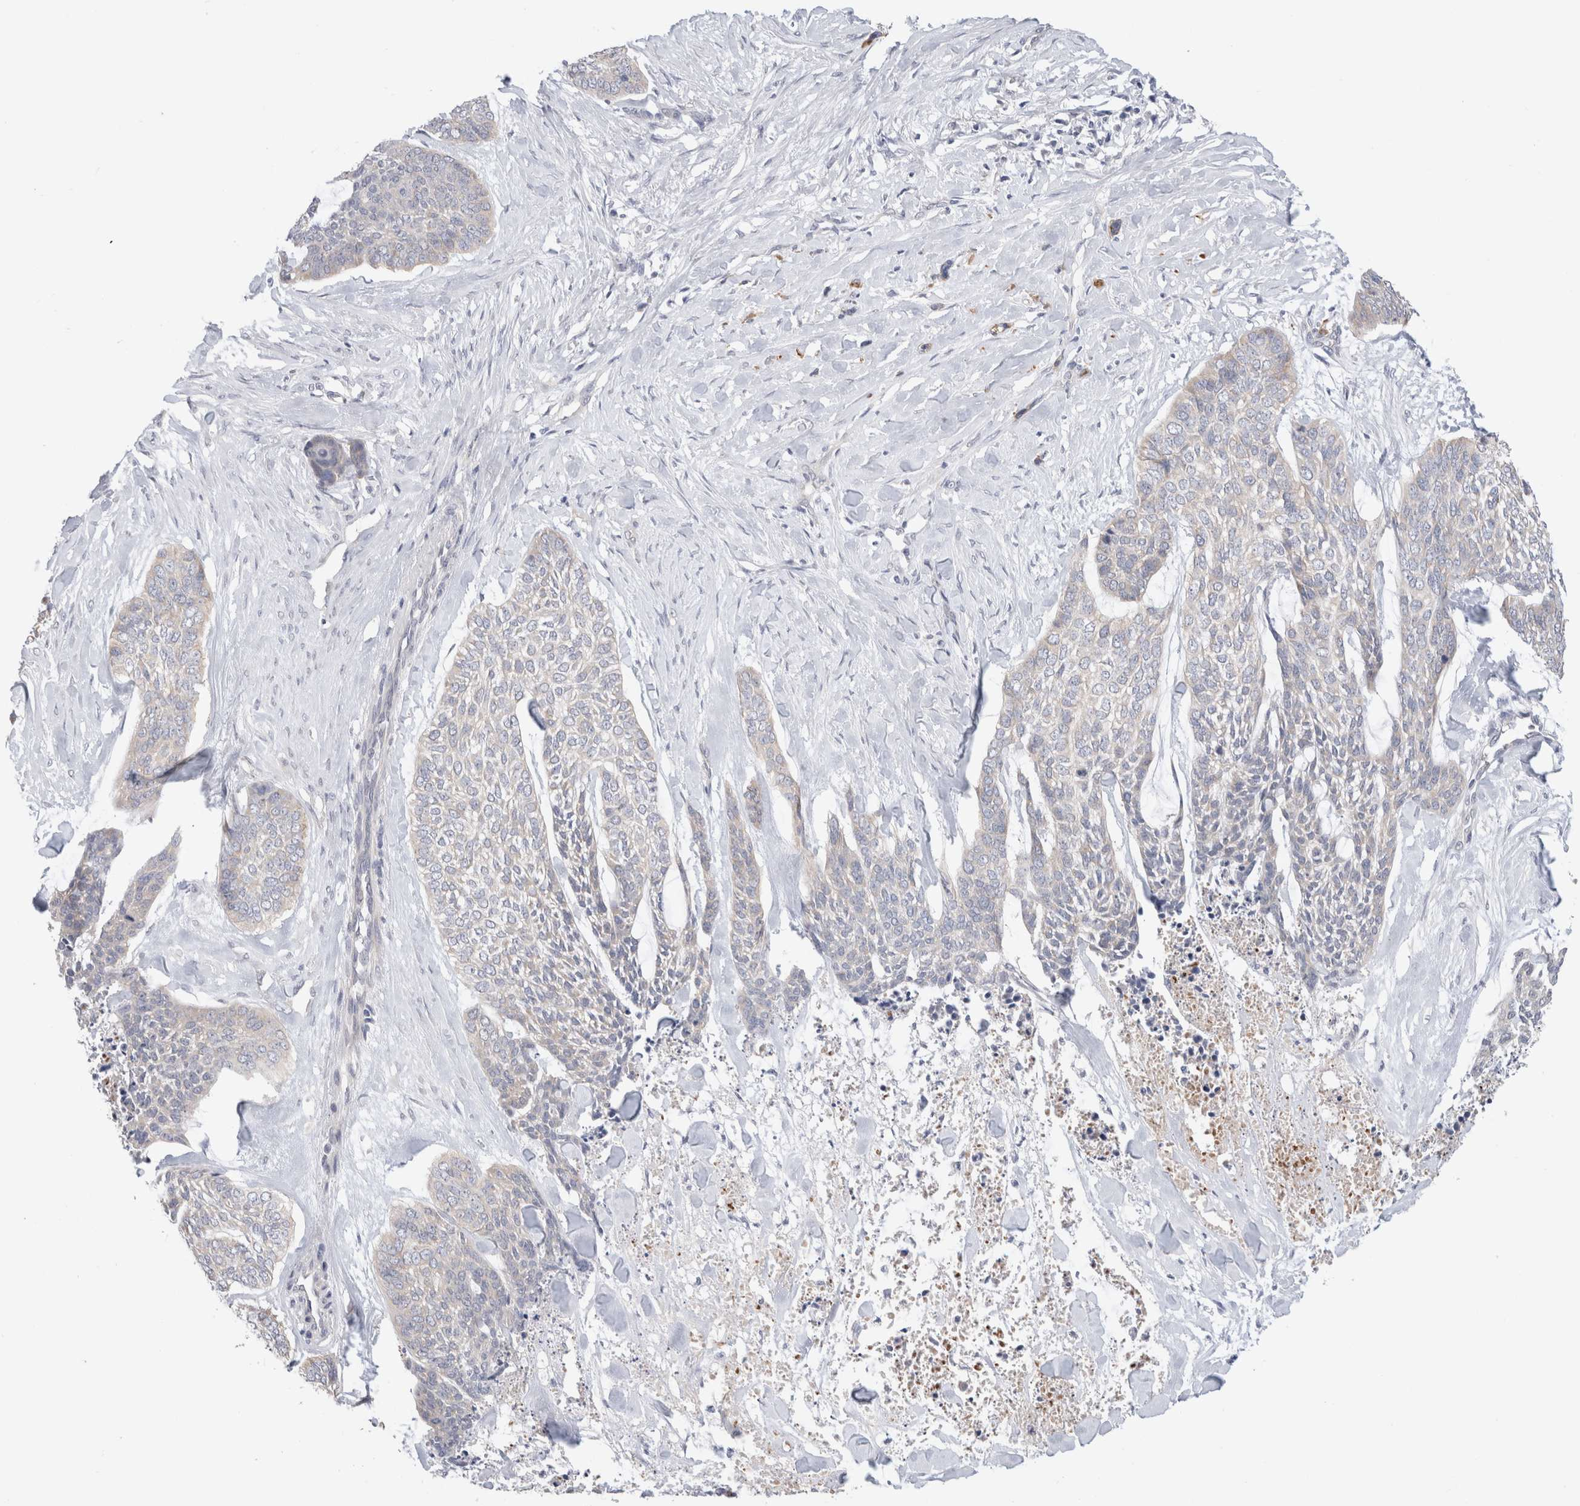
{"staining": {"intensity": "negative", "quantity": "none", "location": "none"}, "tissue": "skin cancer", "cell_type": "Tumor cells", "image_type": "cancer", "snomed": [{"axis": "morphology", "description": "Basal cell carcinoma"}, {"axis": "topography", "description": "Skin"}], "caption": "Skin cancer (basal cell carcinoma) stained for a protein using immunohistochemistry (IHC) reveals no staining tumor cells.", "gene": "NDOR1", "patient": {"sex": "female", "age": 64}}